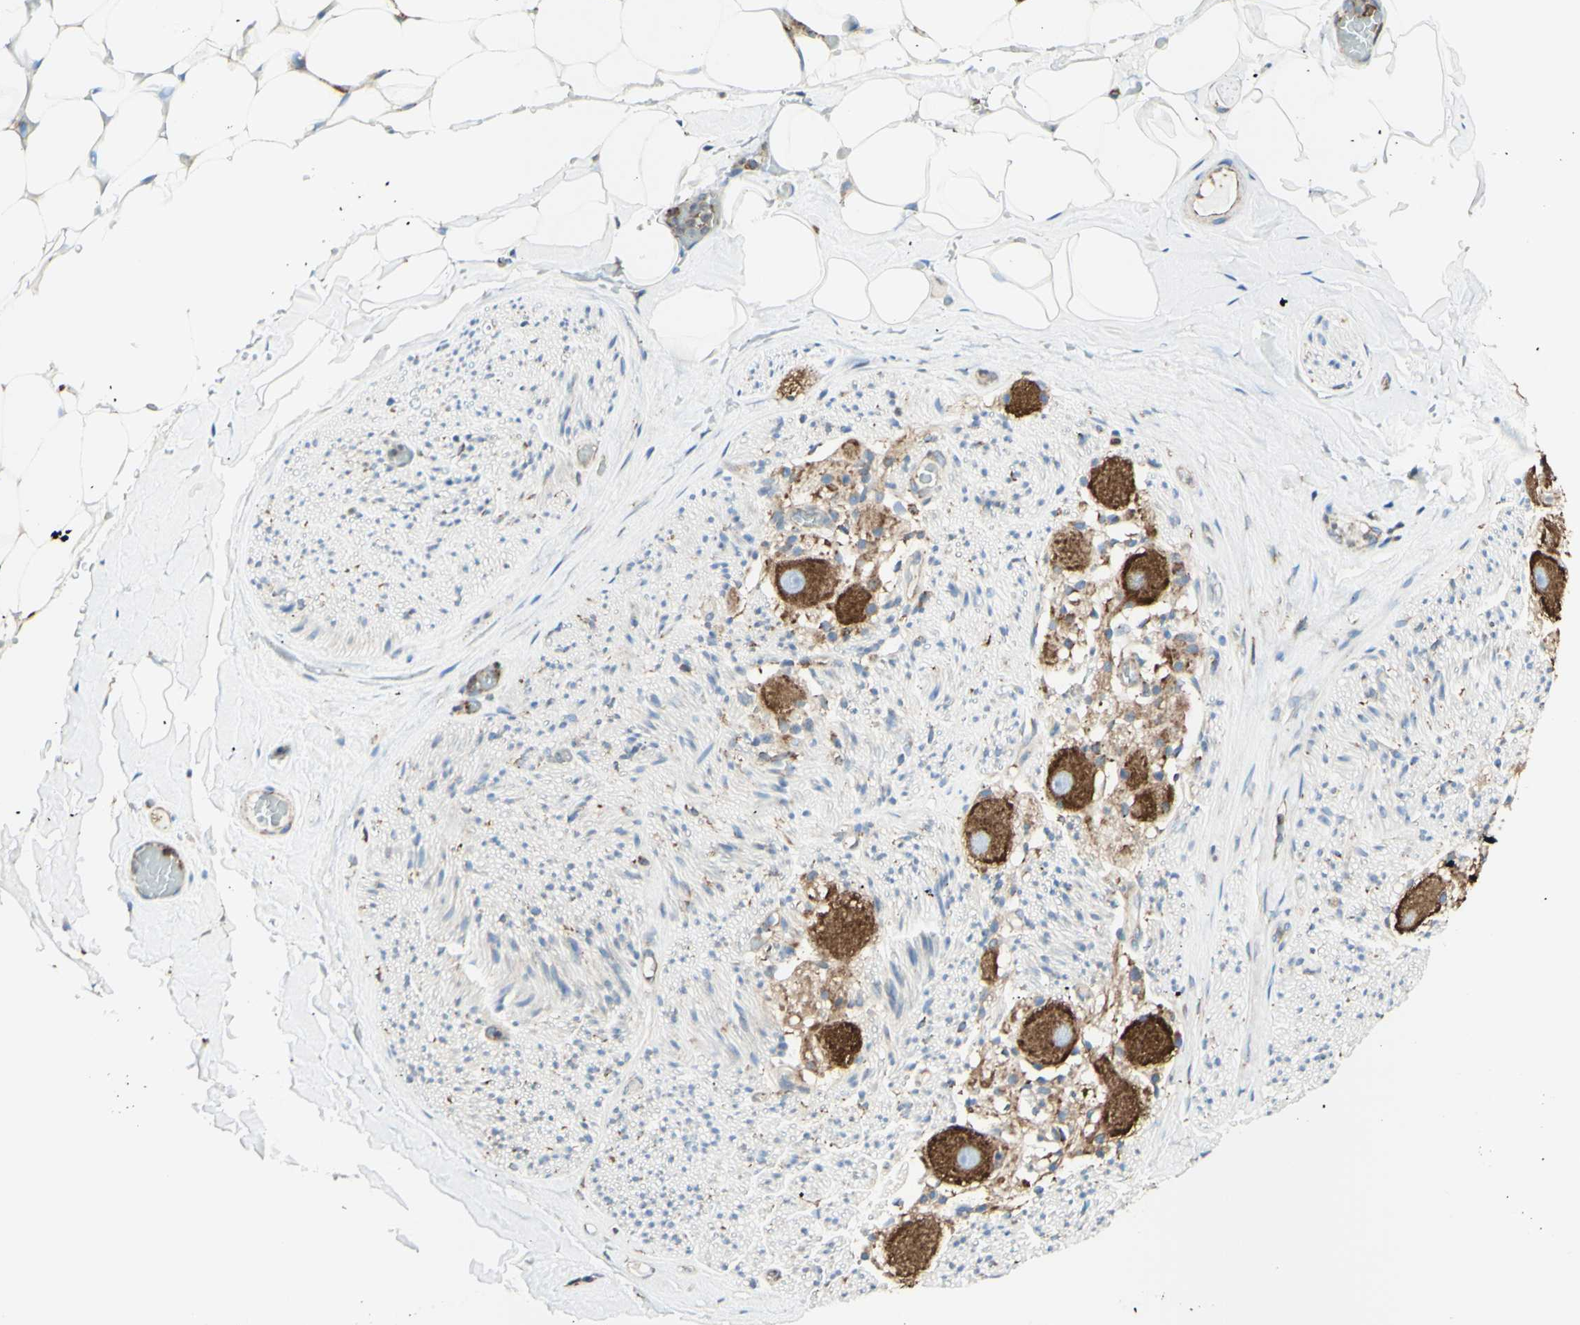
{"staining": {"intensity": "moderate", "quantity": "<25%", "location": "cytoplasmic/membranous"}, "tissue": "adipose tissue", "cell_type": "Adipocytes", "image_type": "normal", "snomed": [{"axis": "morphology", "description": "Normal tissue, NOS"}, {"axis": "topography", "description": "Peripheral nerve tissue"}], "caption": "This photomicrograph reveals unremarkable adipose tissue stained with IHC to label a protein in brown. The cytoplasmic/membranous of adipocytes show moderate positivity for the protein. Nuclei are counter-stained blue.", "gene": "DNAJB11", "patient": {"sex": "male", "age": 70}}